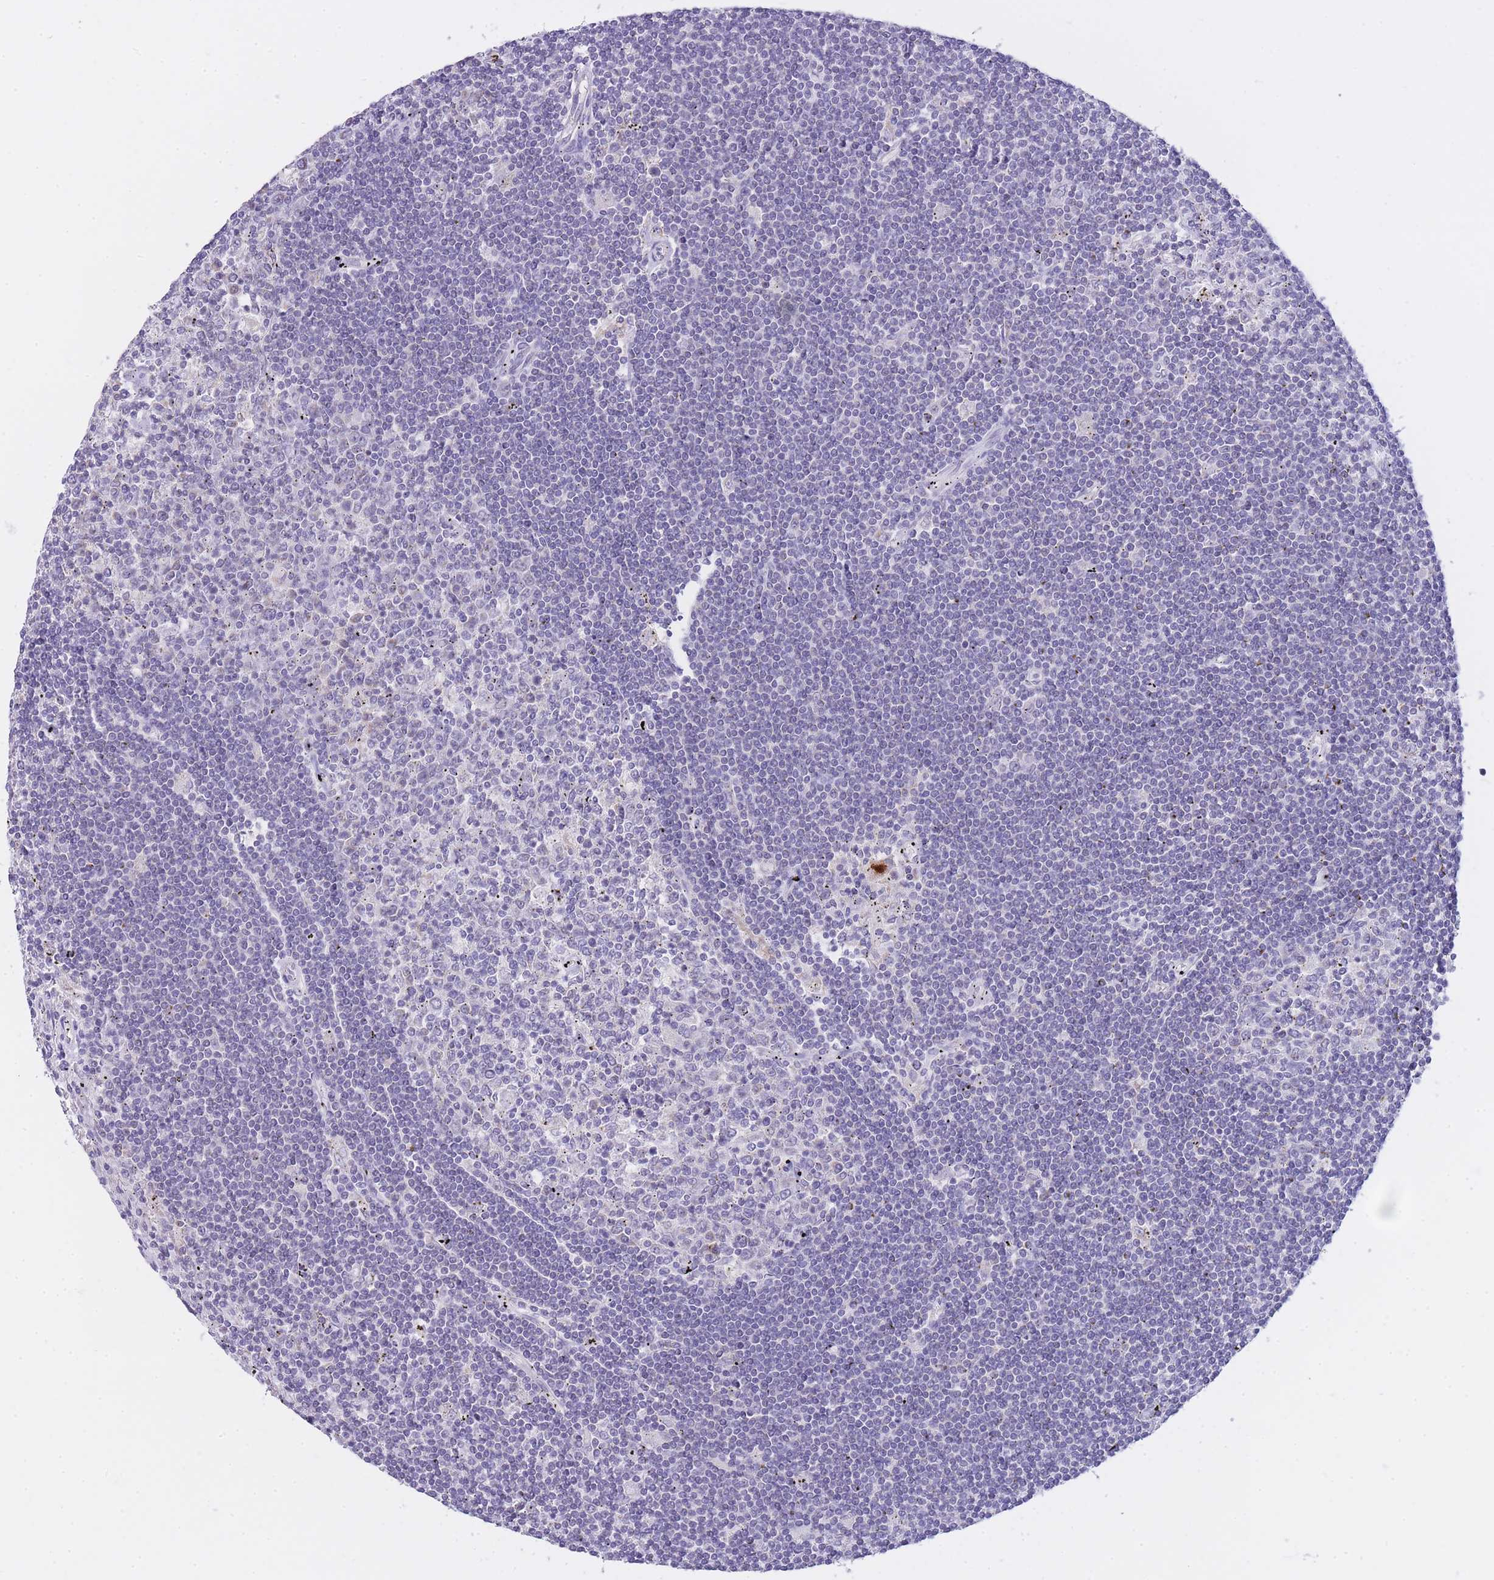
{"staining": {"intensity": "negative", "quantity": "none", "location": "none"}, "tissue": "lymphoma", "cell_type": "Tumor cells", "image_type": "cancer", "snomed": [{"axis": "morphology", "description": "Malignant lymphoma, non-Hodgkin's type, Low grade"}, {"axis": "topography", "description": "Spleen"}], "caption": "Image shows no significant protein staining in tumor cells of low-grade malignant lymphoma, non-Hodgkin's type.", "gene": "FRAT2", "patient": {"sex": "male", "age": 76}}